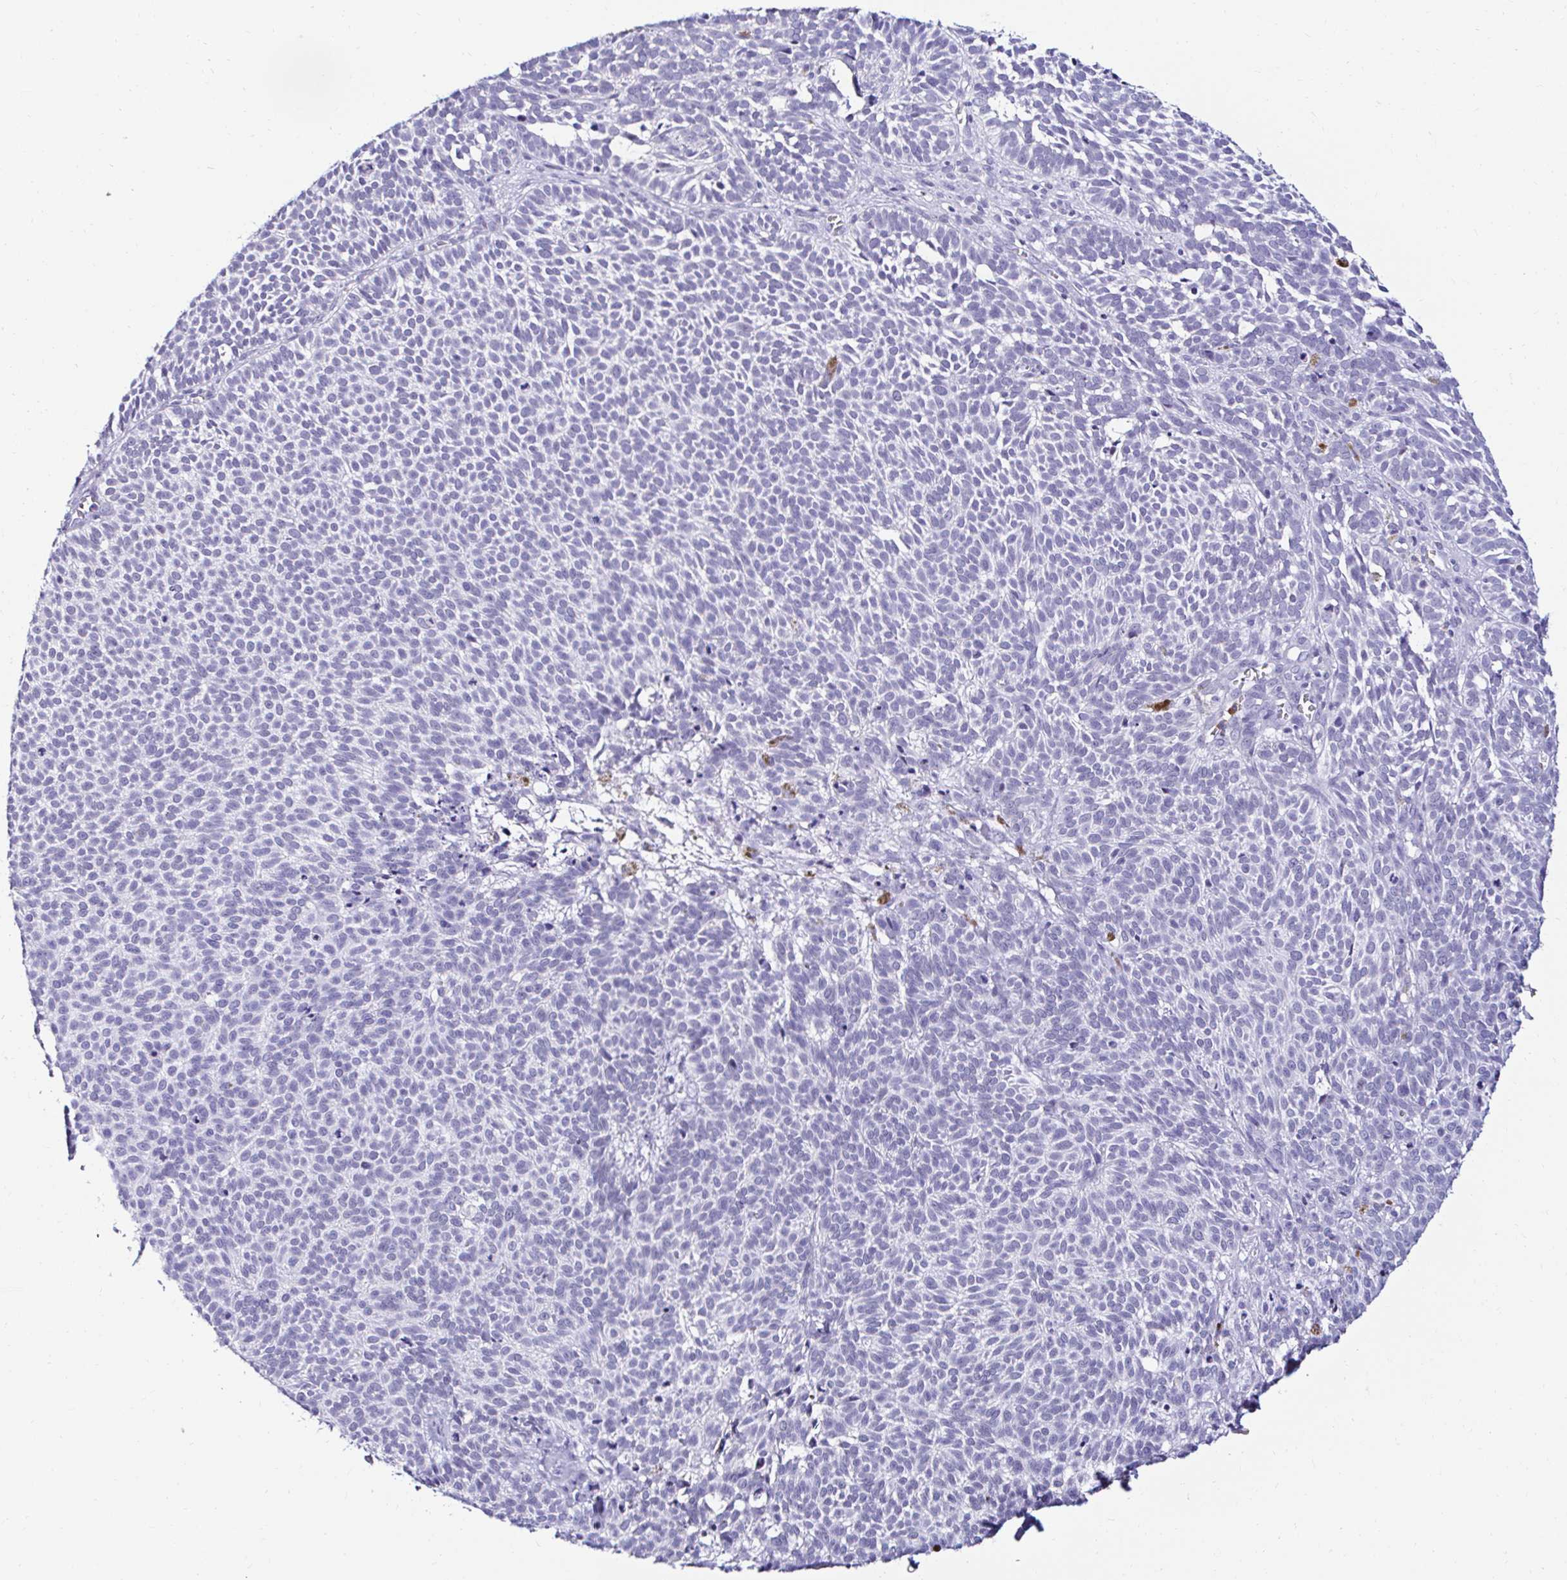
{"staining": {"intensity": "negative", "quantity": "none", "location": "none"}, "tissue": "skin cancer", "cell_type": "Tumor cells", "image_type": "cancer", "snomed": [{"axis": "morphology", "description": "Basal cell carcinoma"}, {"axis": "topography", "description": "Skin"}], "caption": "There is no significant staining in tumor cells of basal cell carcinoma (skin).", "gene": "CYBB", "patient": {"sex": "male", "age": 63}}